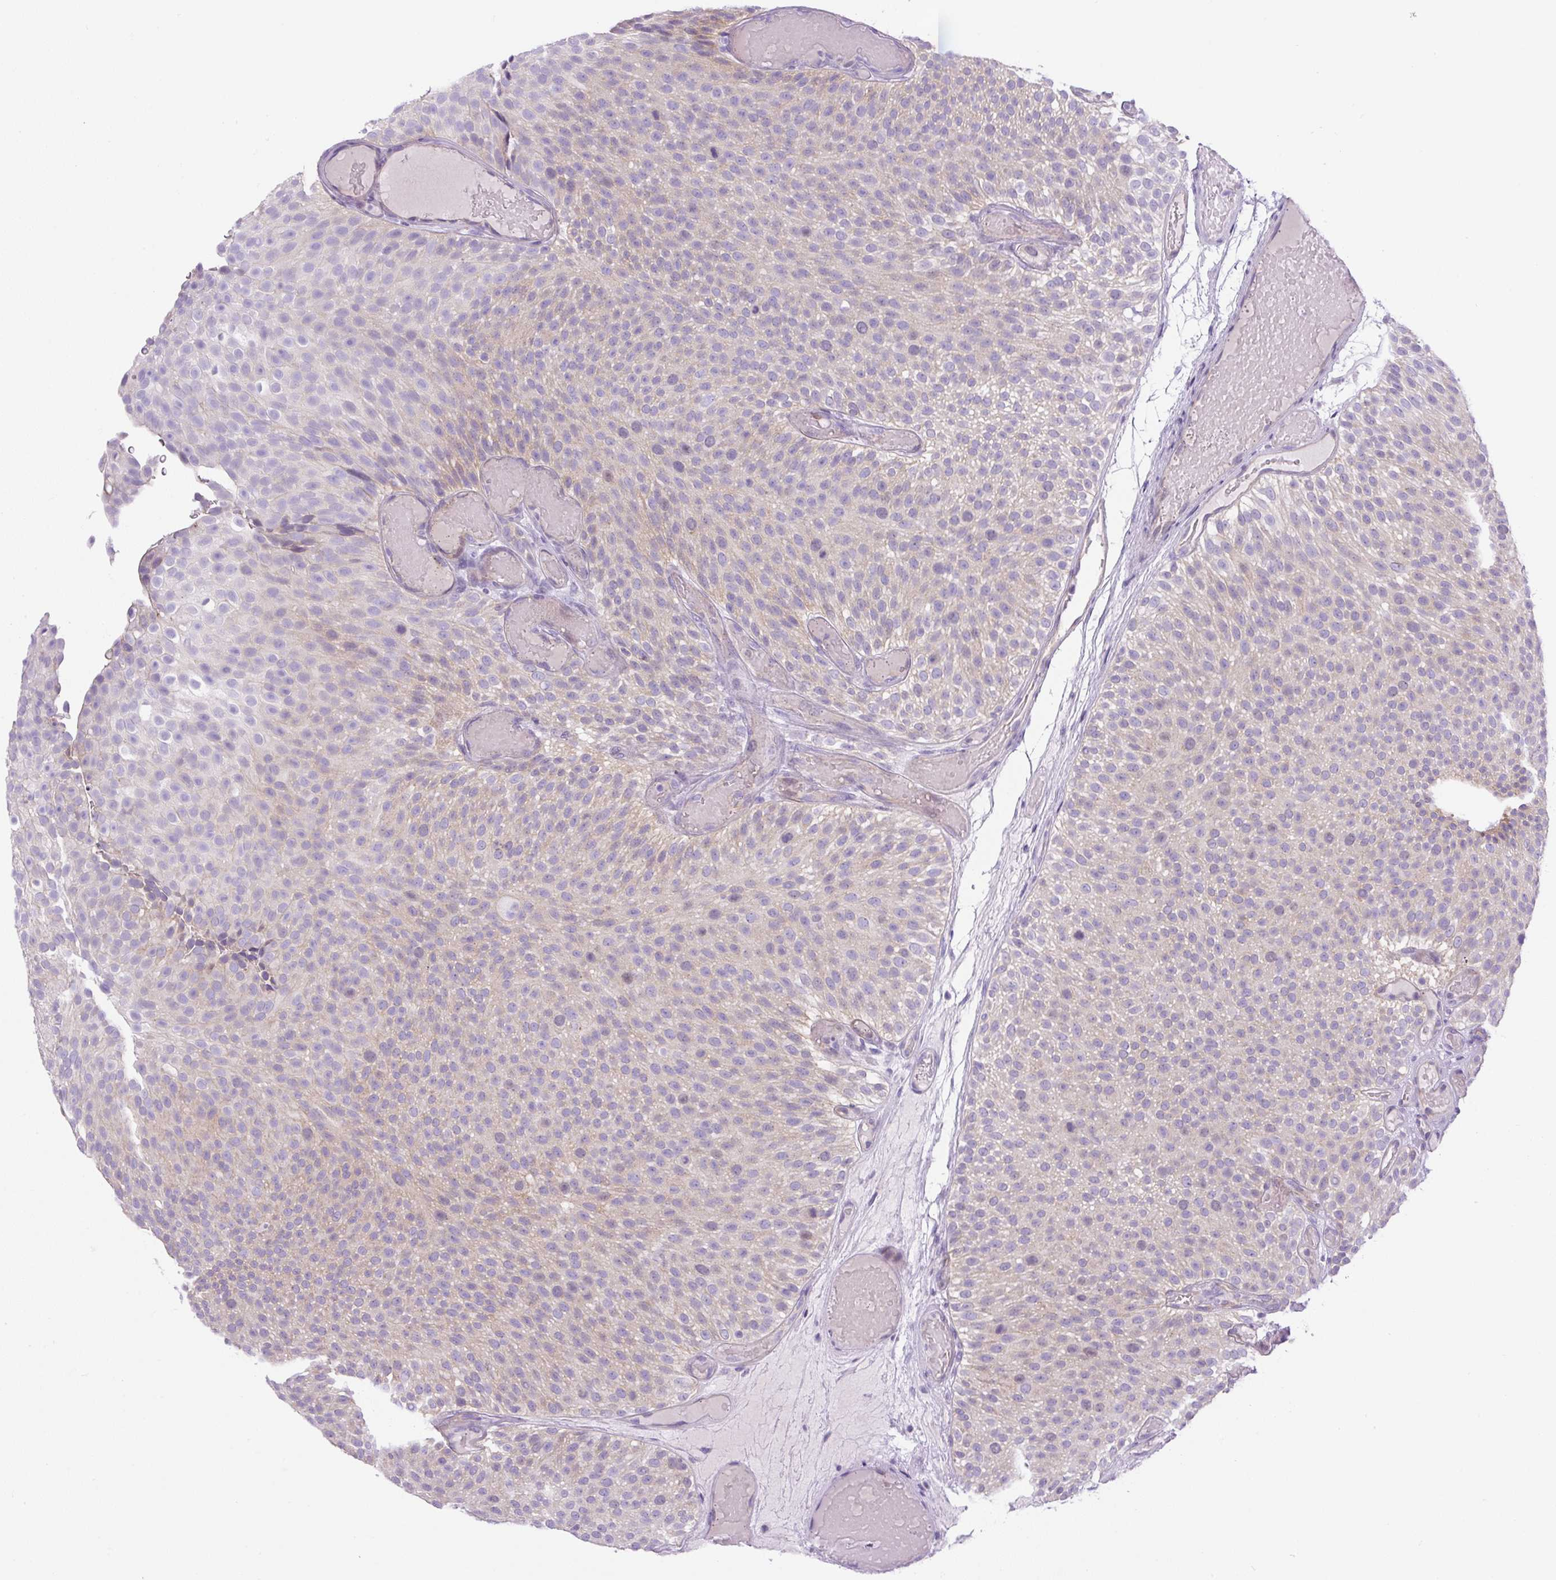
{"staining": {"intensity": "weak", "quantity": "<25%", "location": "cytoplasmic/membranous"}, "tissue": "urothelial cancer", "cell_type": "Tumor cells", "image_type": "cancer", "snomed": [{"axis": "morphology", "description": "Urothelial carcinoma, Low grade"}, {"axis": "topography", "description": "Urinary bladder"}], "caption": "Immunohistochemistry of human low-grade urothelial carcinoma shows no staining in tumor cells.", "gene": "ADAMTS19", "patient": {"sex": "male", "age": 78}}